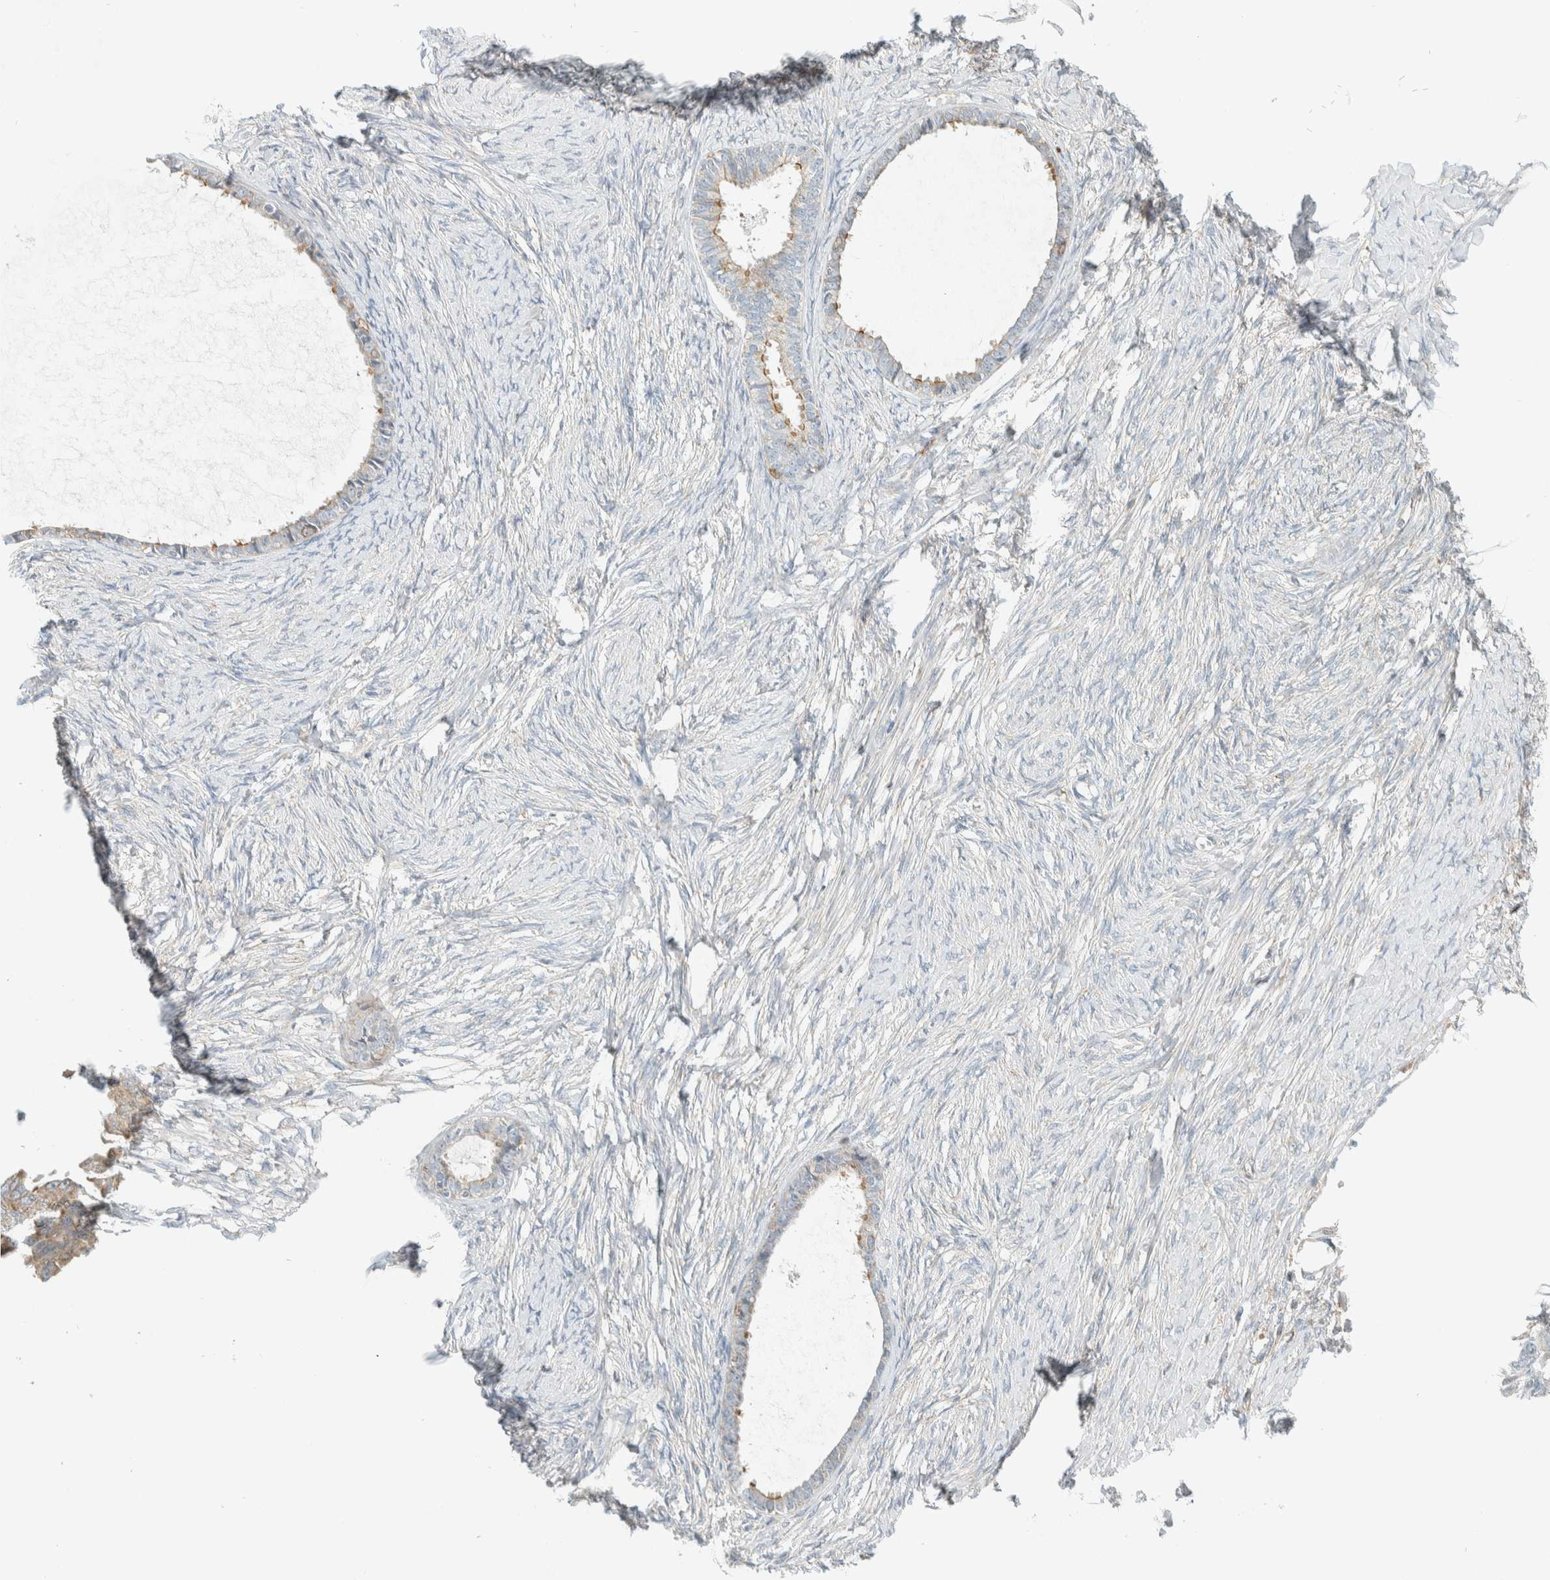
{"staining": {"intensity": "weak", "quantity": "<25%", "location": "cytoplasmic/membranous"}, "tissue": "ovarian cancer", "cell_type": "Tumor cells", "image_type": "cancer", "snomed": [{"axis": "morphology", "description": "Cystadenocarcinoma, serous, NOS"}, {"axis": "topography", "description": "Ovary"}], "caption": "Immunohistochemistry (IHC) histopathology image of neoplastic tissue: human ovarian serous cystadenocarcinoma stained with DAB (3,3'-diaminobenzidine) exhibits no significant protein expression in tumor cells.", "gene": "CCDC57", "patient": {"sex": "female", "age": 79}}